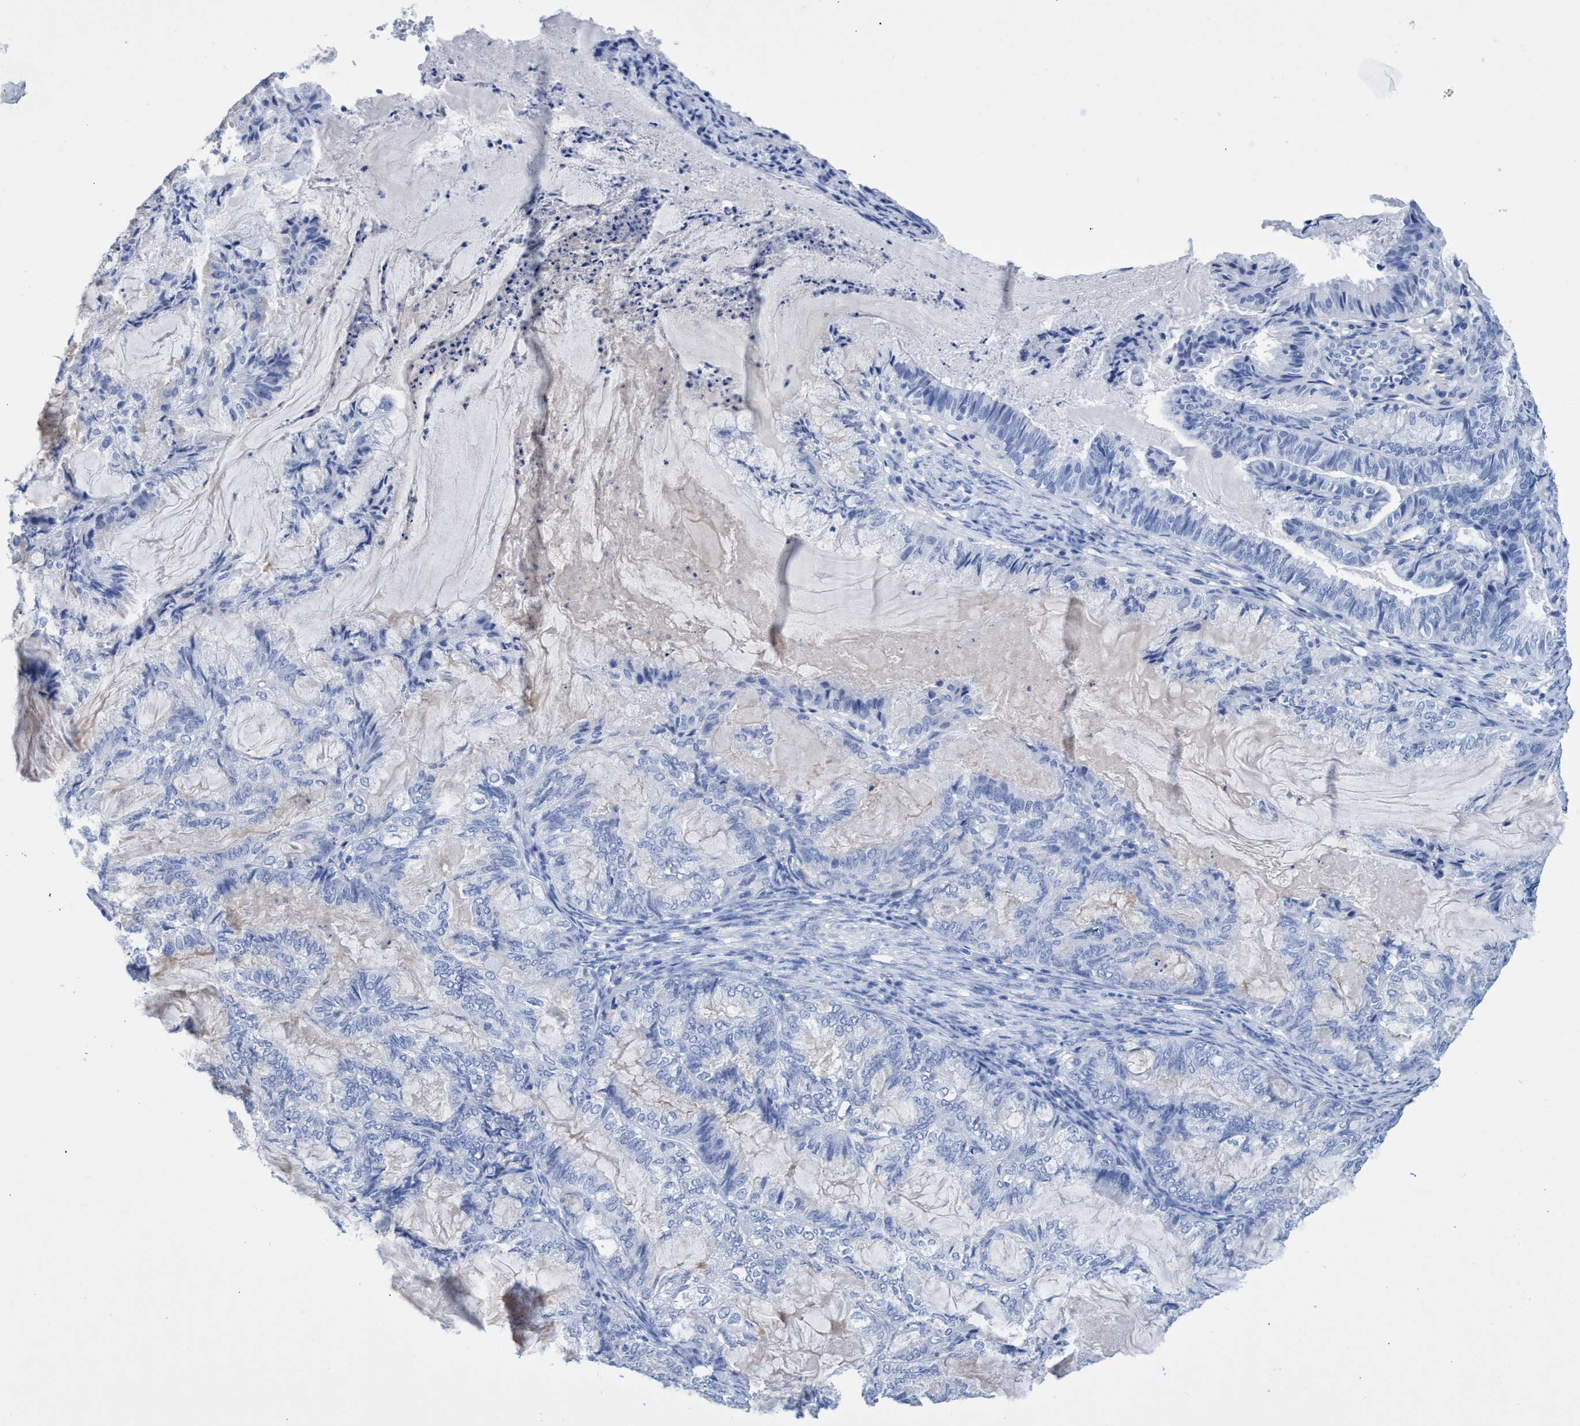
{"staining": {"intensity": "negative", "quantity": "none", "location": "none"}, "tissue": "endometrial cancer", "cell_type": "Tumor cells", "image_type": "cancer", "snomed": [{"axis": "morphology", "description": "Adenocarcinoma, NOS"}, {"axis": "topography", "description": "Endometrium"}], "caption": "DAB (3,3'-diaminobenzidine) immunohistochemical staining of human adenocarcinoma (endometrial) exhibits no significant expression in tumor cells.", "gene": "INSL6", "patient": {"sex": "female", "age": 86}}